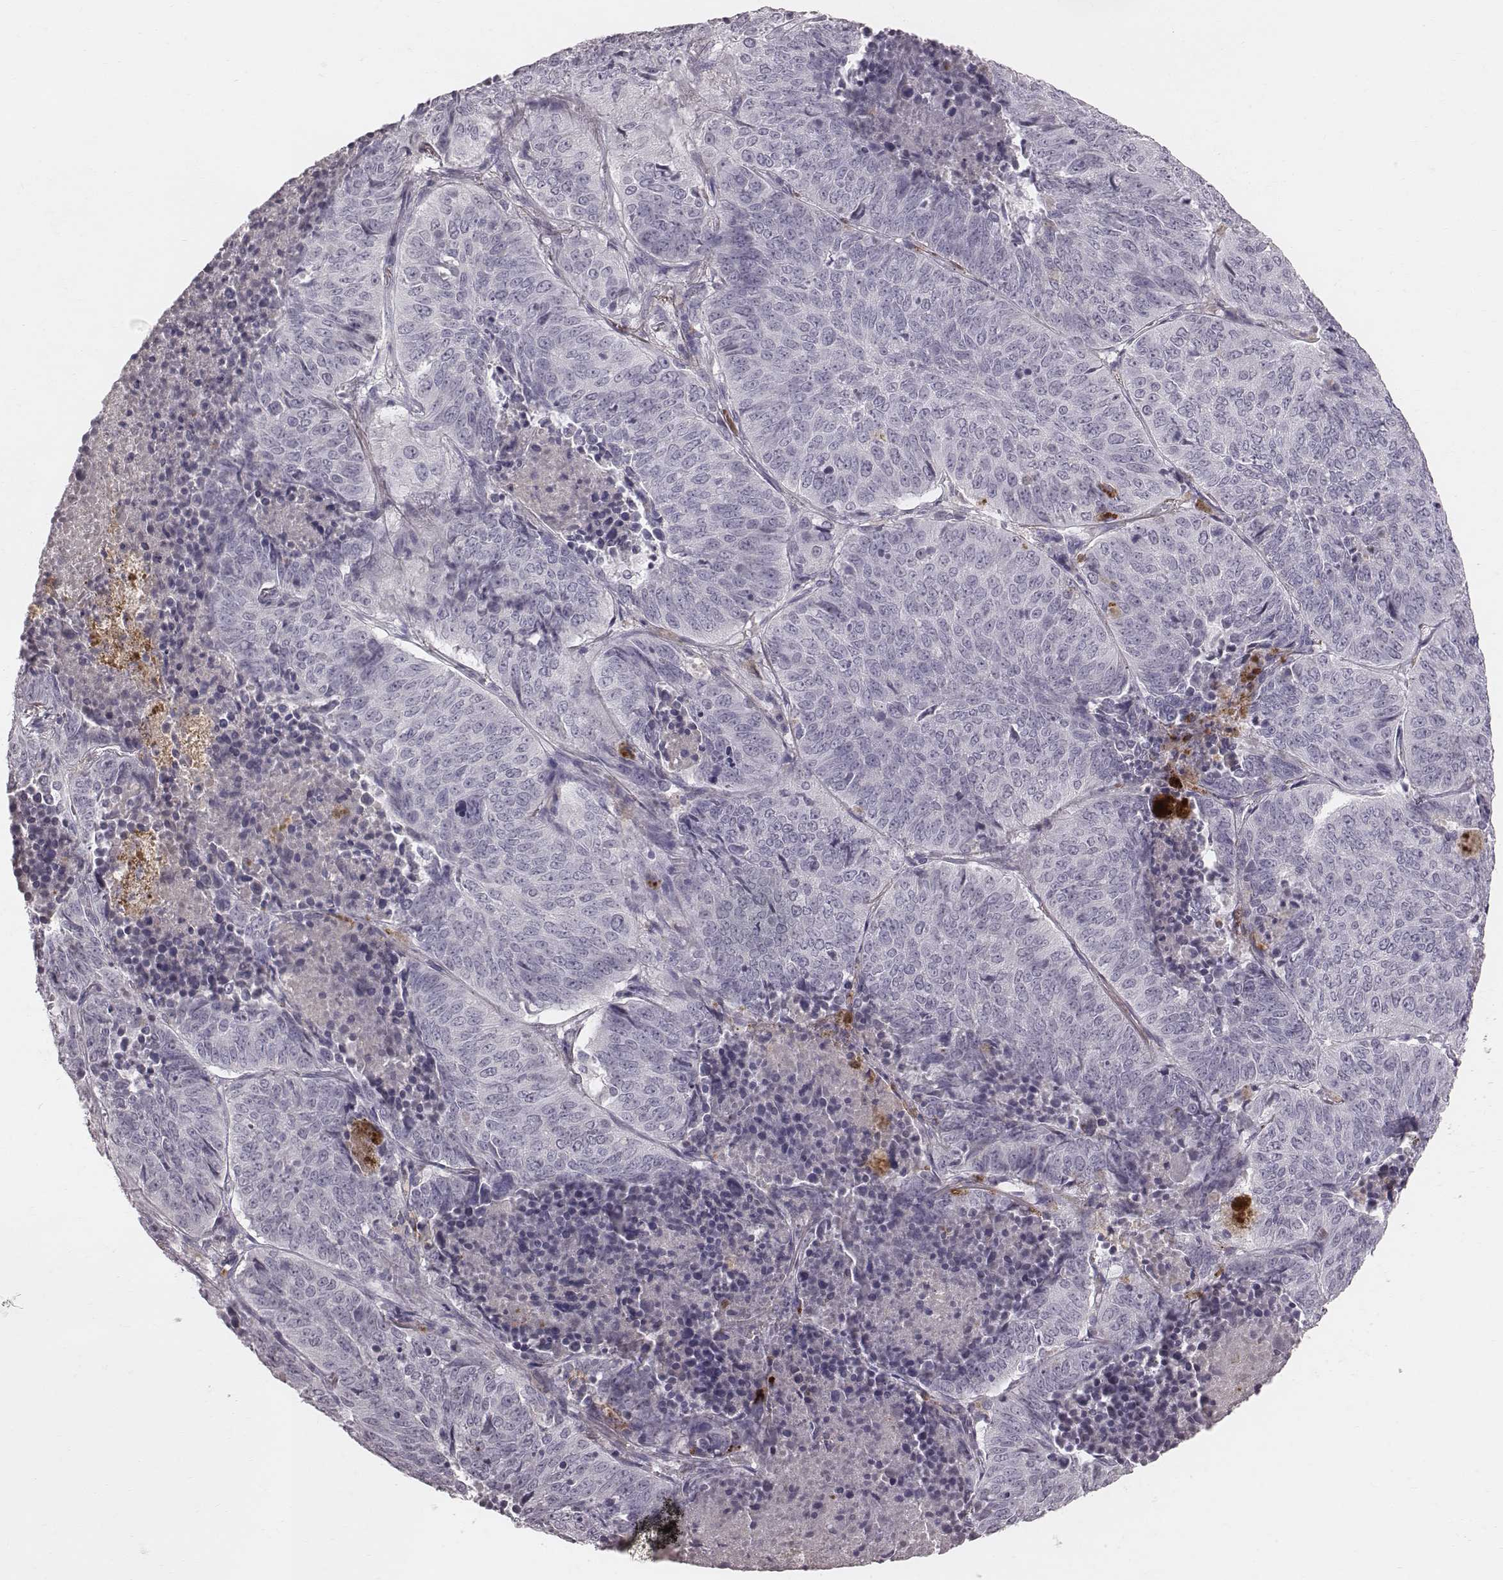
{"staining": {"intensity": "negative", "quantity": "none", "location": "none"}, "tissue": "lung cancer", "cell_type": "Tumor cells", "image_type": "cancer", "snomed": [{"axis": "morphology", "description": "Normal tissue, NOS"}, {"axis": "morphology", "description": "Squamous cell carcinoma, NOS"}, {"axis": "topography", "description": "Bronchus"}, {"axis": "topography", "description": "Lung"}], "caption": "Photomicrograph shows no protein expression in tumor cells of lung squamous cell carcinoma tissue. Nuclei are stained in blue.", "gene": "CFTR", "patient": {"sex": "male", "age": 64}}